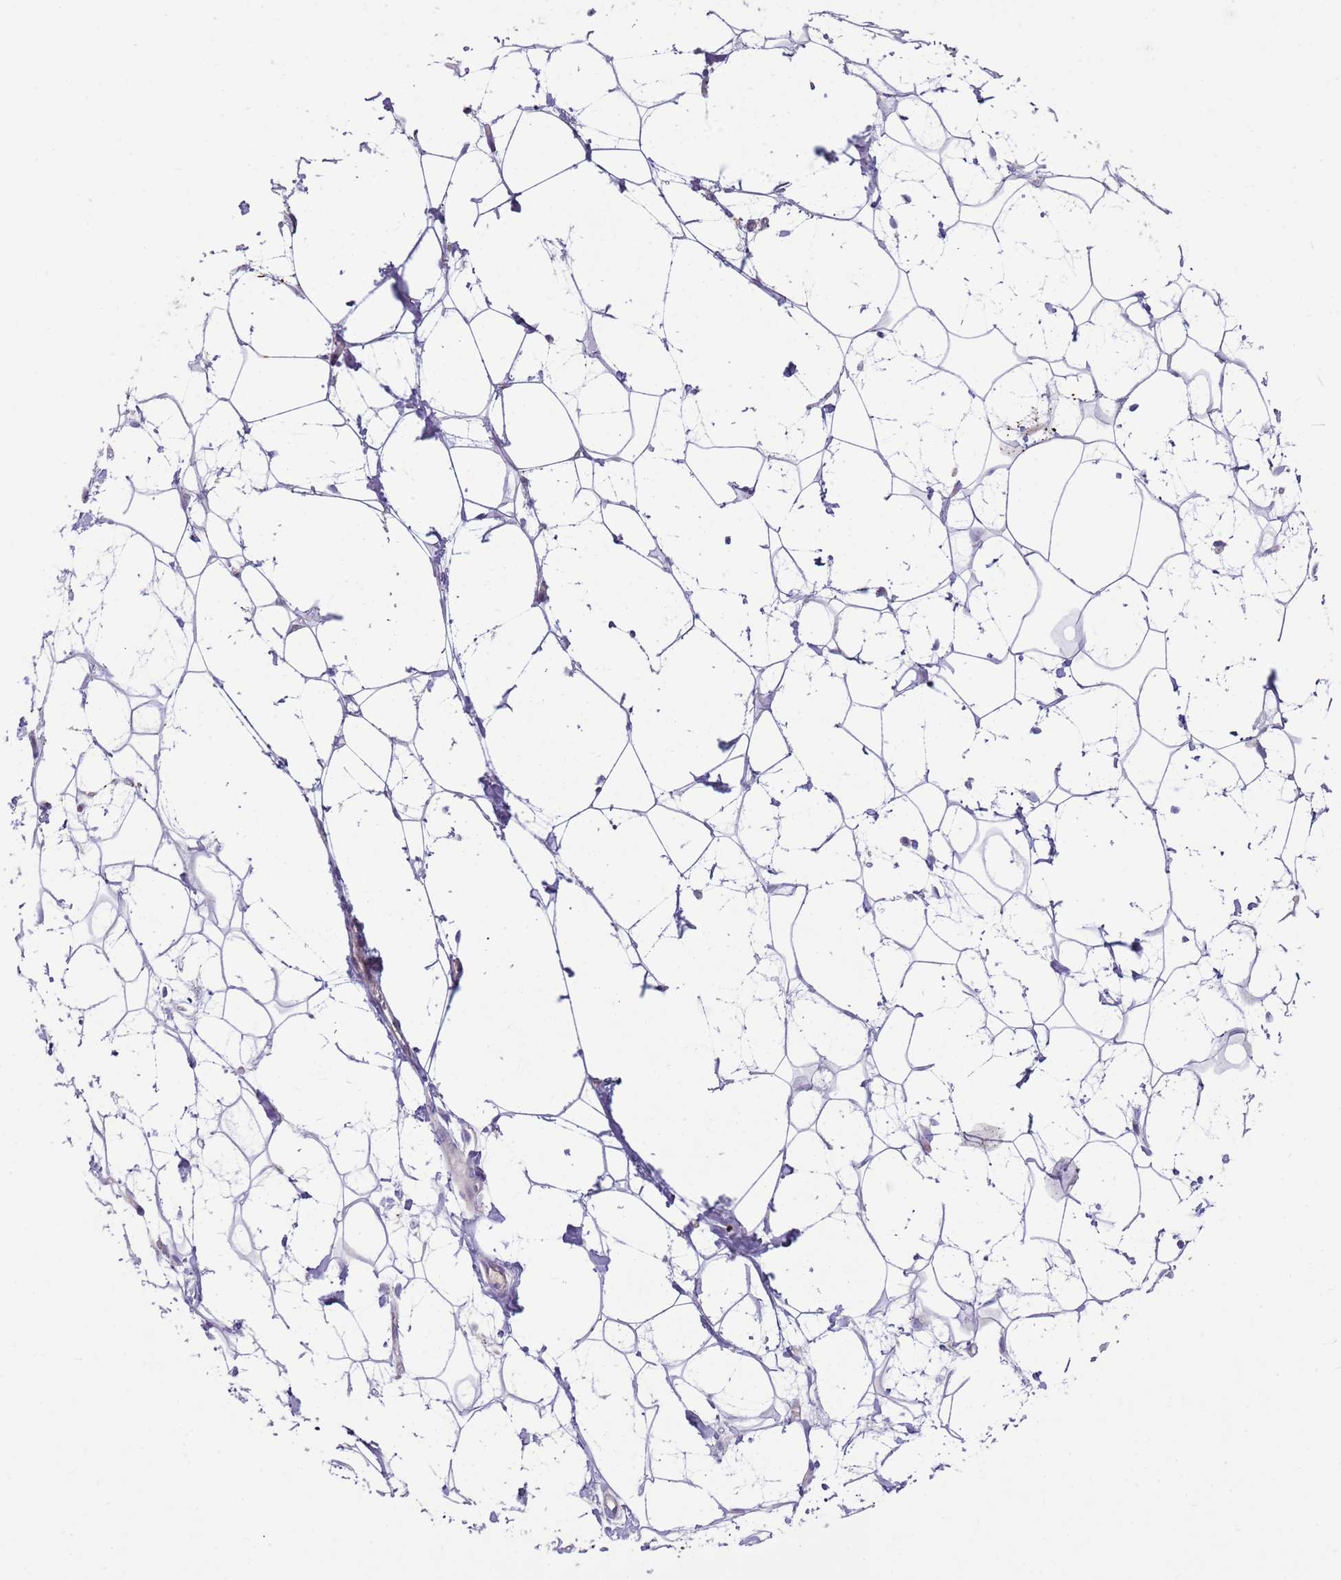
{"staining": {"intensity": "negative", "quantity": "none", "location": "none"}, "tissue": "adipose tissue", "cell_type": "Adipocytes", "image_type": "normal", "snomed": [{"axis": "morphology", "description": "Normal tissue, NOS"}, {"axis": "topography", "description": "Breast"}], "caption": "High magnification brightfield microscopy of unremarkable adipose tissue stained with DAB (3,3'-diaminobenzidine) (brown) and counterstained with hematoxylin (blue): adipocytes show no significant expression. The staining was performed using DAB to visualize the protein expression in brown, while the nuclei were stained in blue with hematoxylin (Magnification: 20x).", "gene": "FPR1", "patient": {"sex": "female", "age": 26}}